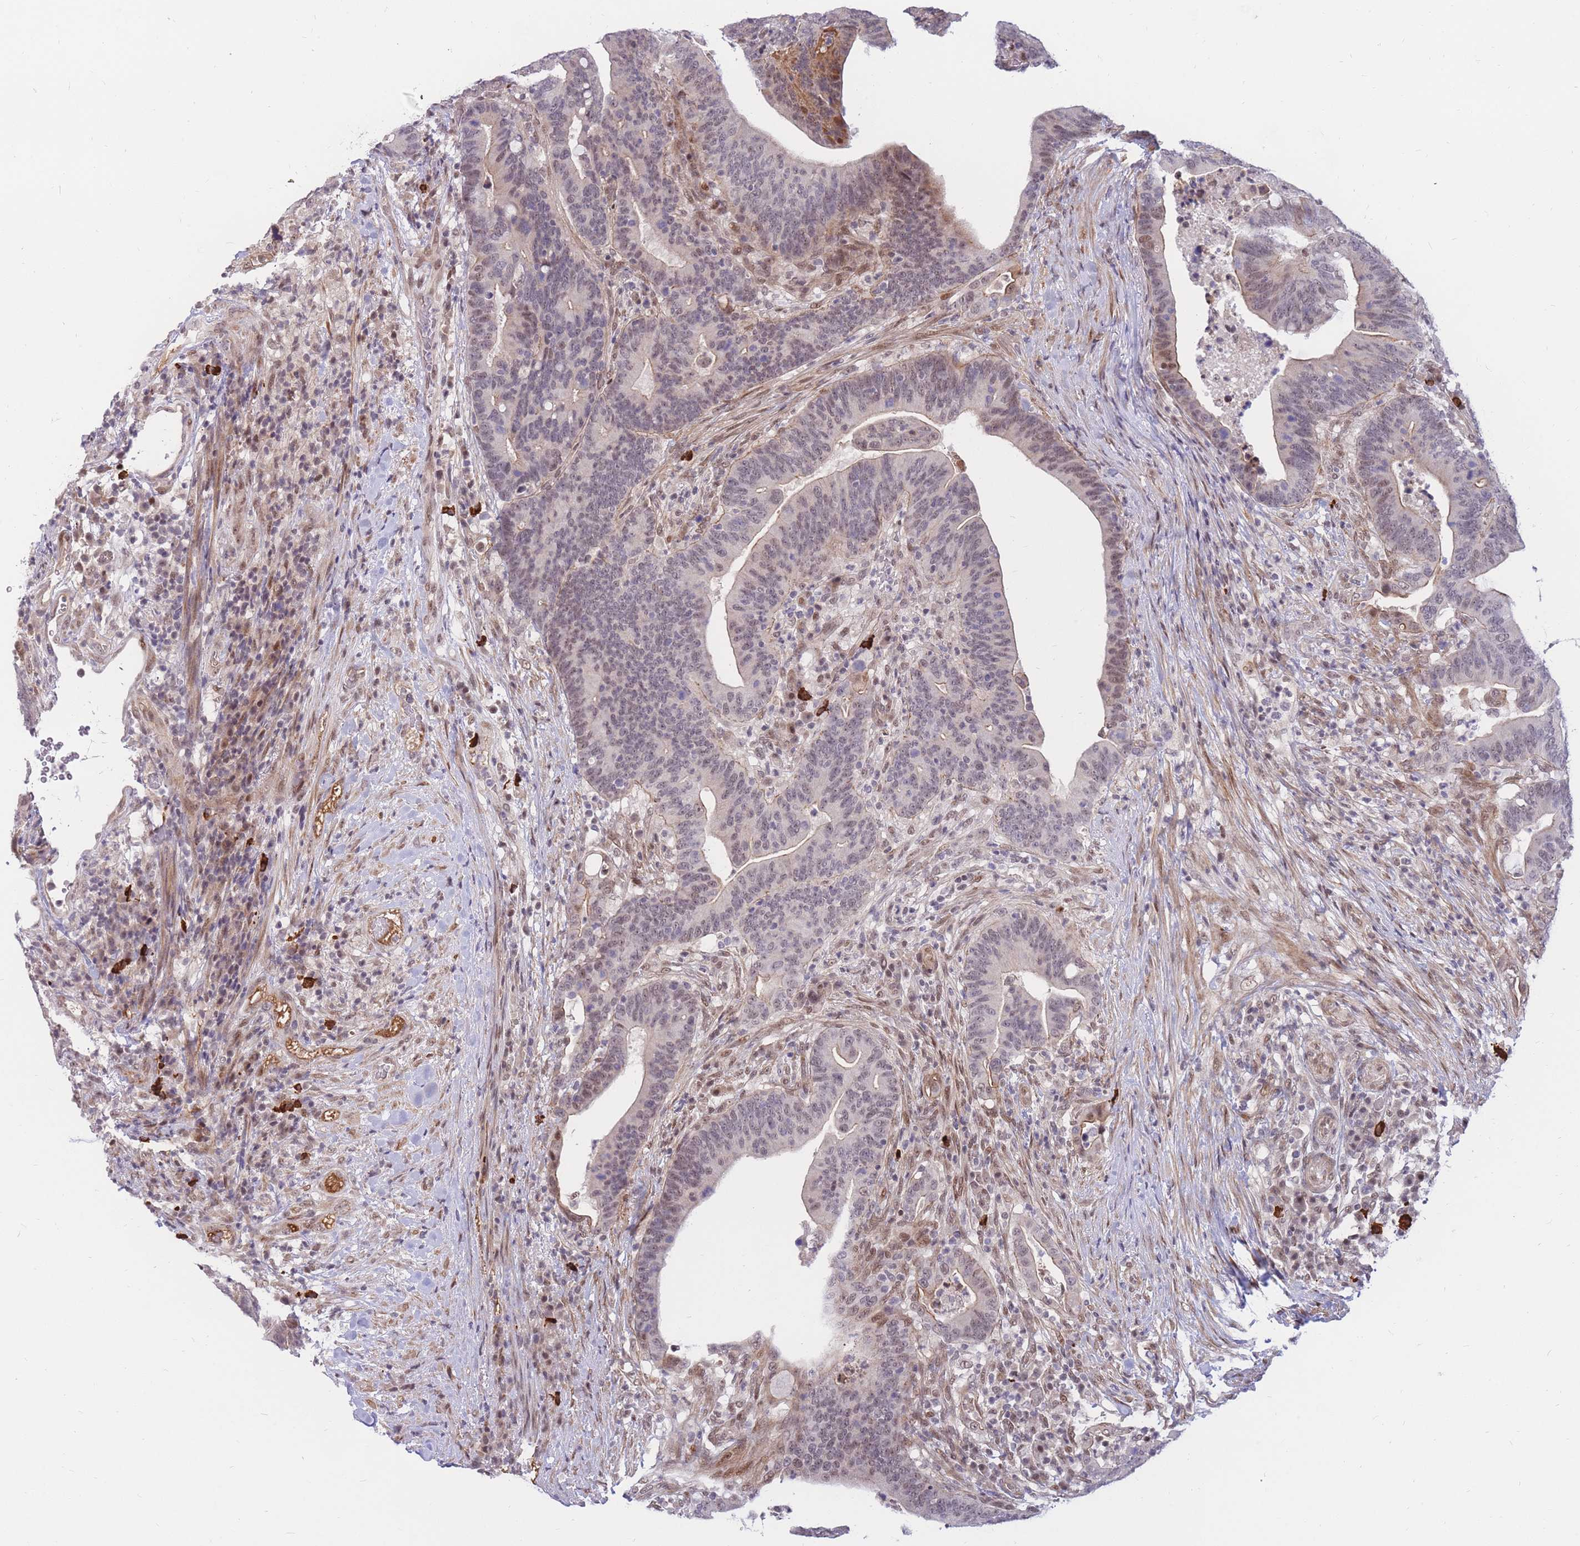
{"staining": {"intensity": "moderate", "quantity": "<25%", "location": "cytoplasmic/membranous,nuclear"}, "tissue": "colorectal cancer", "cell_type": "Tumor cells", "image_type": "cancer", "snomed": [{"axis": "morphology", "description": "Adenocarcinoma, NOS"}, {"axis": "topography", "description": "Colon"}], "caption": "Tumor cells exhibit low levels of moderate cytoplasmic/membranous and nuclear staining in about <25% of cells in colorectal cancer.", "gene": "ERICH6B", "patient": {"sex": "female", "age": 66}}